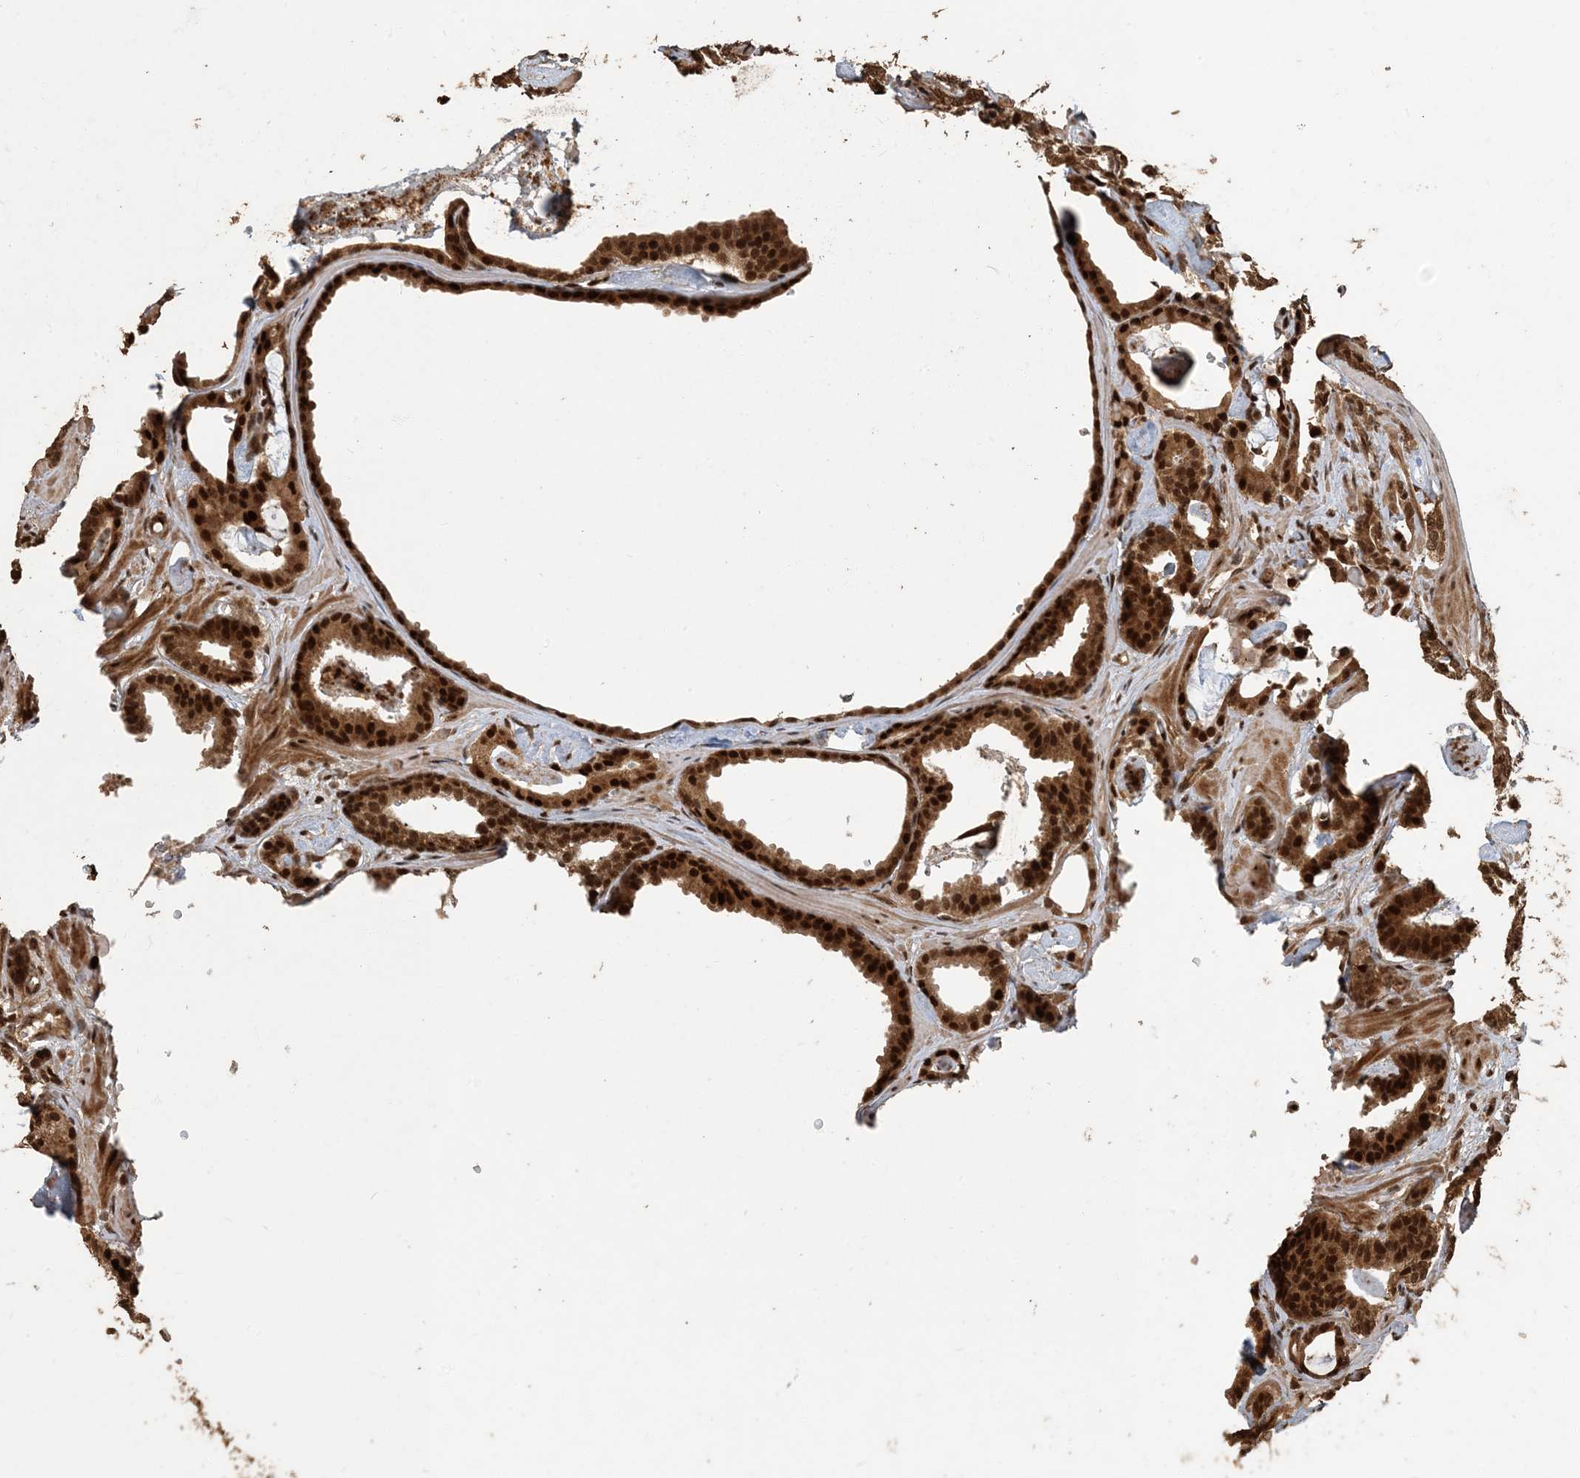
{"staining": {"intensity": "strong", "quantity": ">75%", "location": "cytoplasmic/membranous,nuclear"}, "tissue": "prostate cancer", "cell_type": "Tumor cells", "image_type": "cancer", "snomed": [{"axis": "morphology", "description": "Adenocarcinoma, Low grade"}, {"axis": "topography", "description": "Prostate"}], "caption": "This image displays IHC staining of human low-grade adenocarcinoma (prostate), with high strong cytoplasmic/membranous and nuclear staining in about >75% of tumor cells.", "gene": "ATP13A2", "patient": {"sex": "male", "age": 53}}